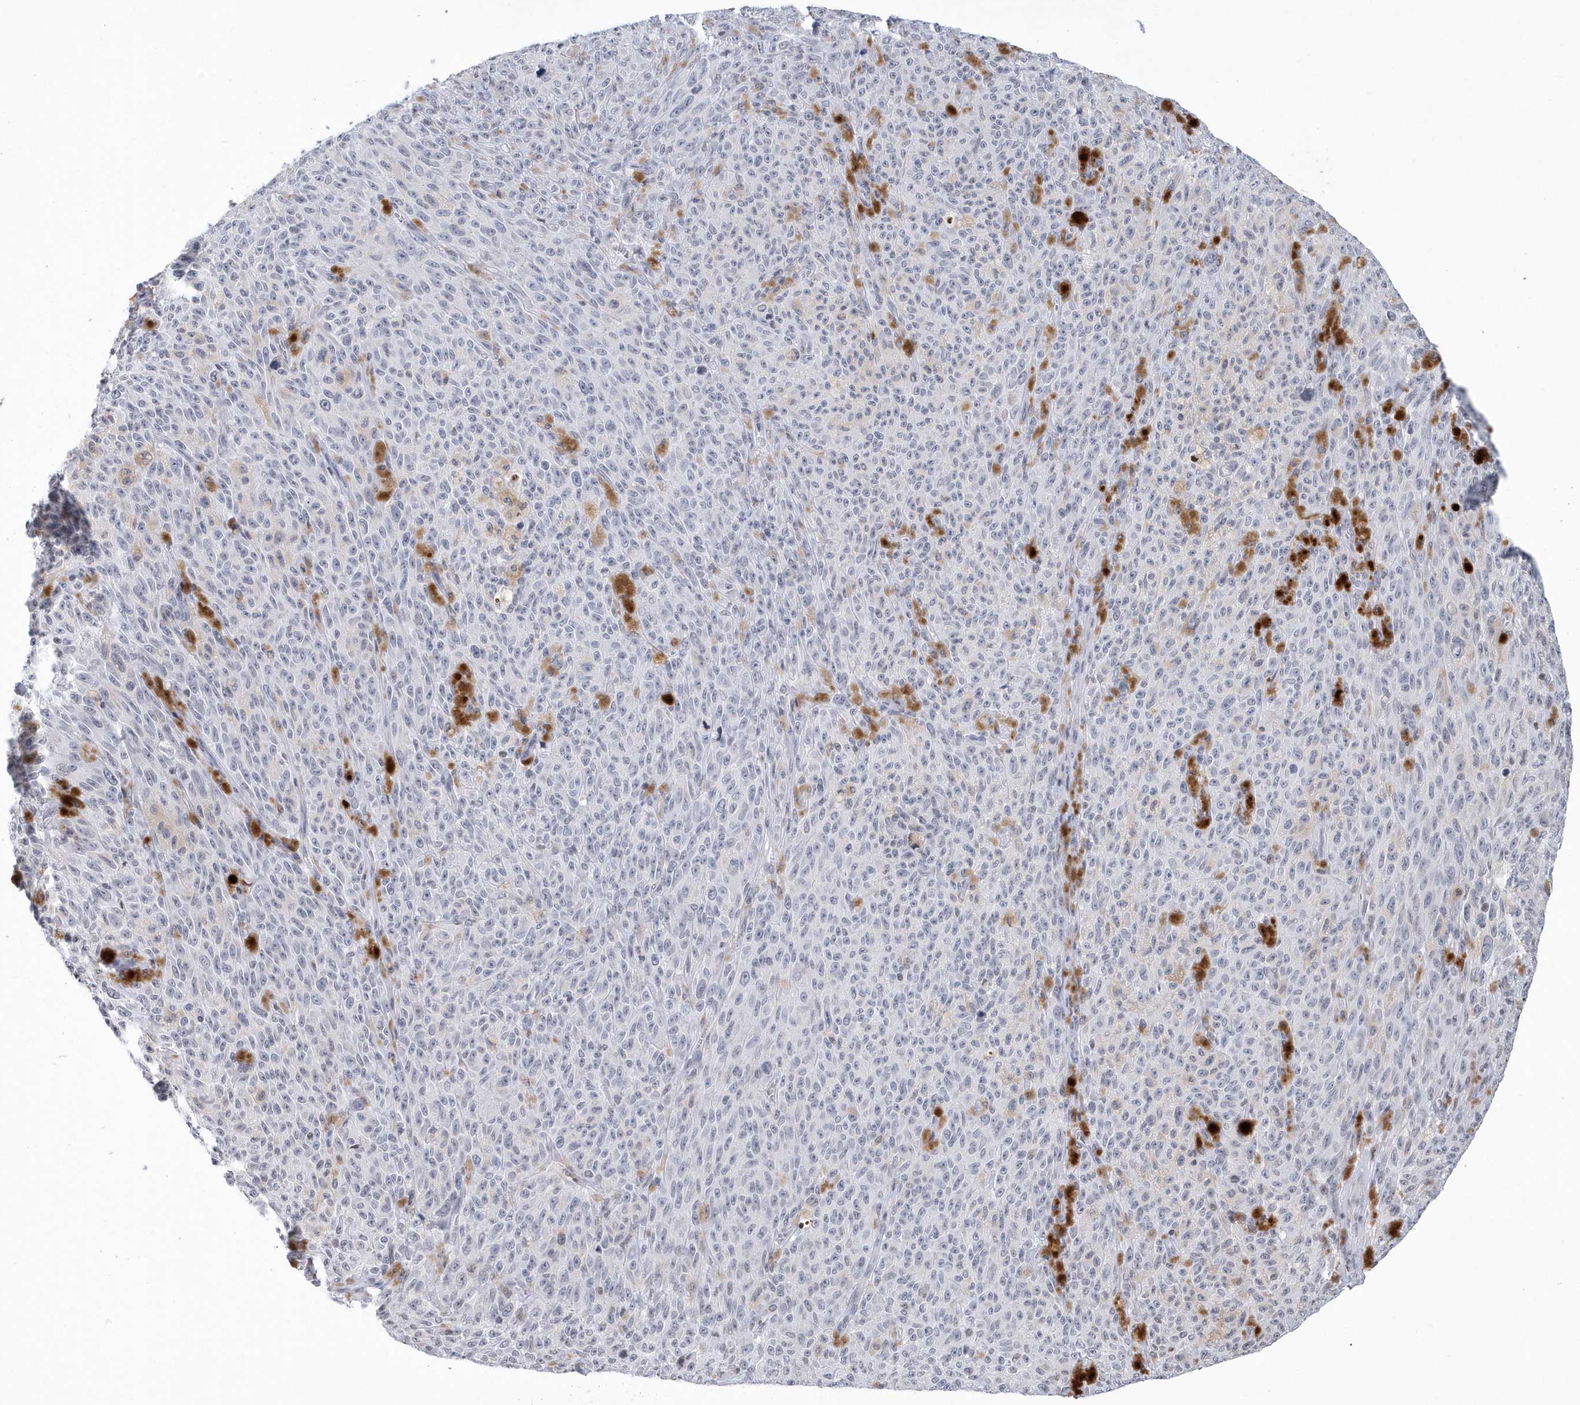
{"staining": {"intensity": "negative", "quantity": "none", "location": "none"}, "tissue": "melanoma", "cell_type": "Tumor cells", "image_type": "cancer", "snomed": [{"axis": "morphology", "description": "Malignant melanoma, NOS"}, {"axis": "topography", "description": "Skin"}], "caption": "This is a micrograph of immunohistochemistry (IHC) staining of malignant melanoma, which shows no positivity in tumor cells.", "gene": "VWA5B2", "patient": {"sex": "female", "age": 82}}